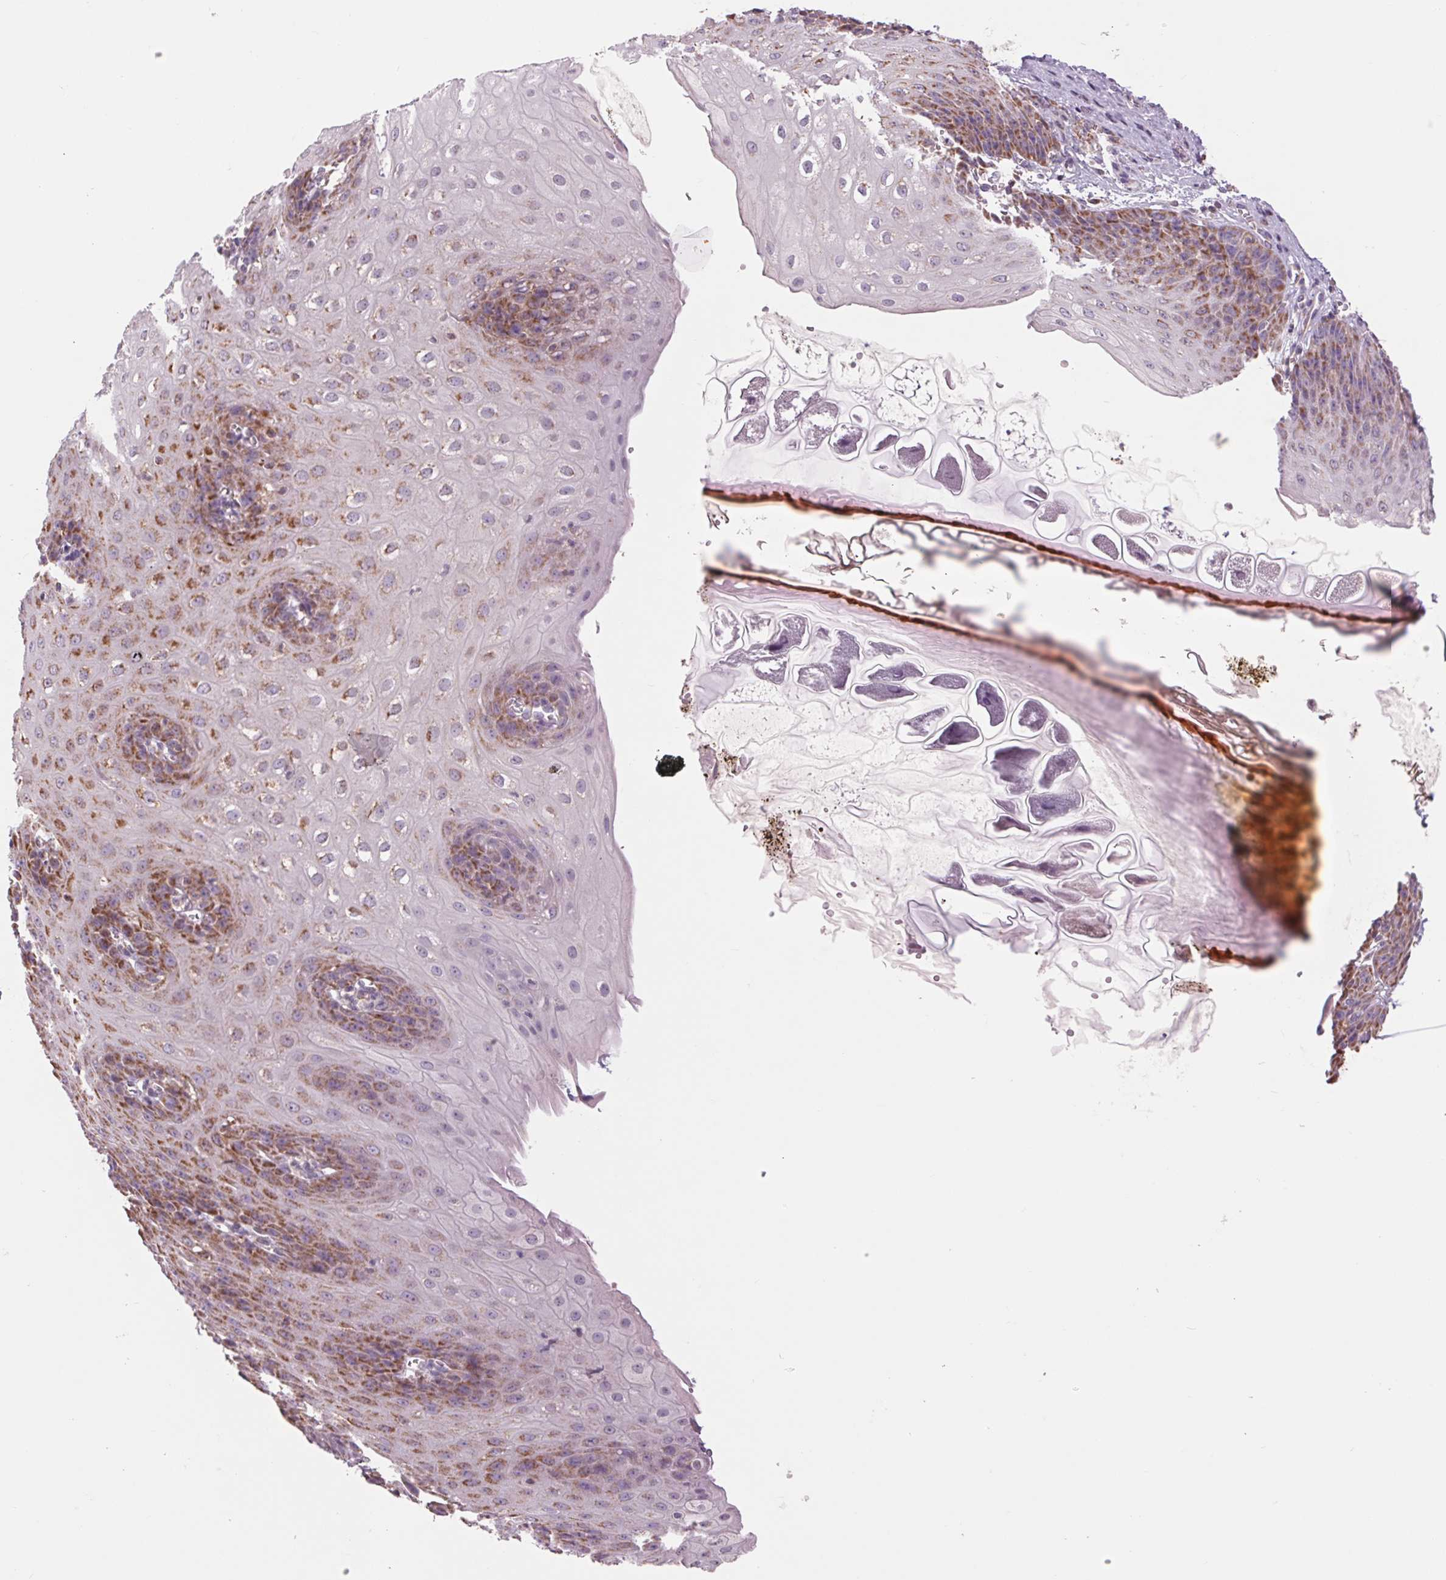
{"staining": {"intensity": "strong", "quantity": "25%-75%", "location": "cytoplasmic/membranous"}, "tissue": "esophagus", "cell_type": "Squamous epithelial cells", "image_type": "normal", "snomed": [{"axis": "morphology", "description": "Normal tissue, NOS"}, {"axis": "topography", "description": "Esophagus"}], "caption": "A high amount of strong cytoplasmic/membranous expression is present in about 25%-75% of squamous epithelial cells in normal esophagus.", "gene": "COX6A1", "patient": {"sex": "male", "age": 71}}